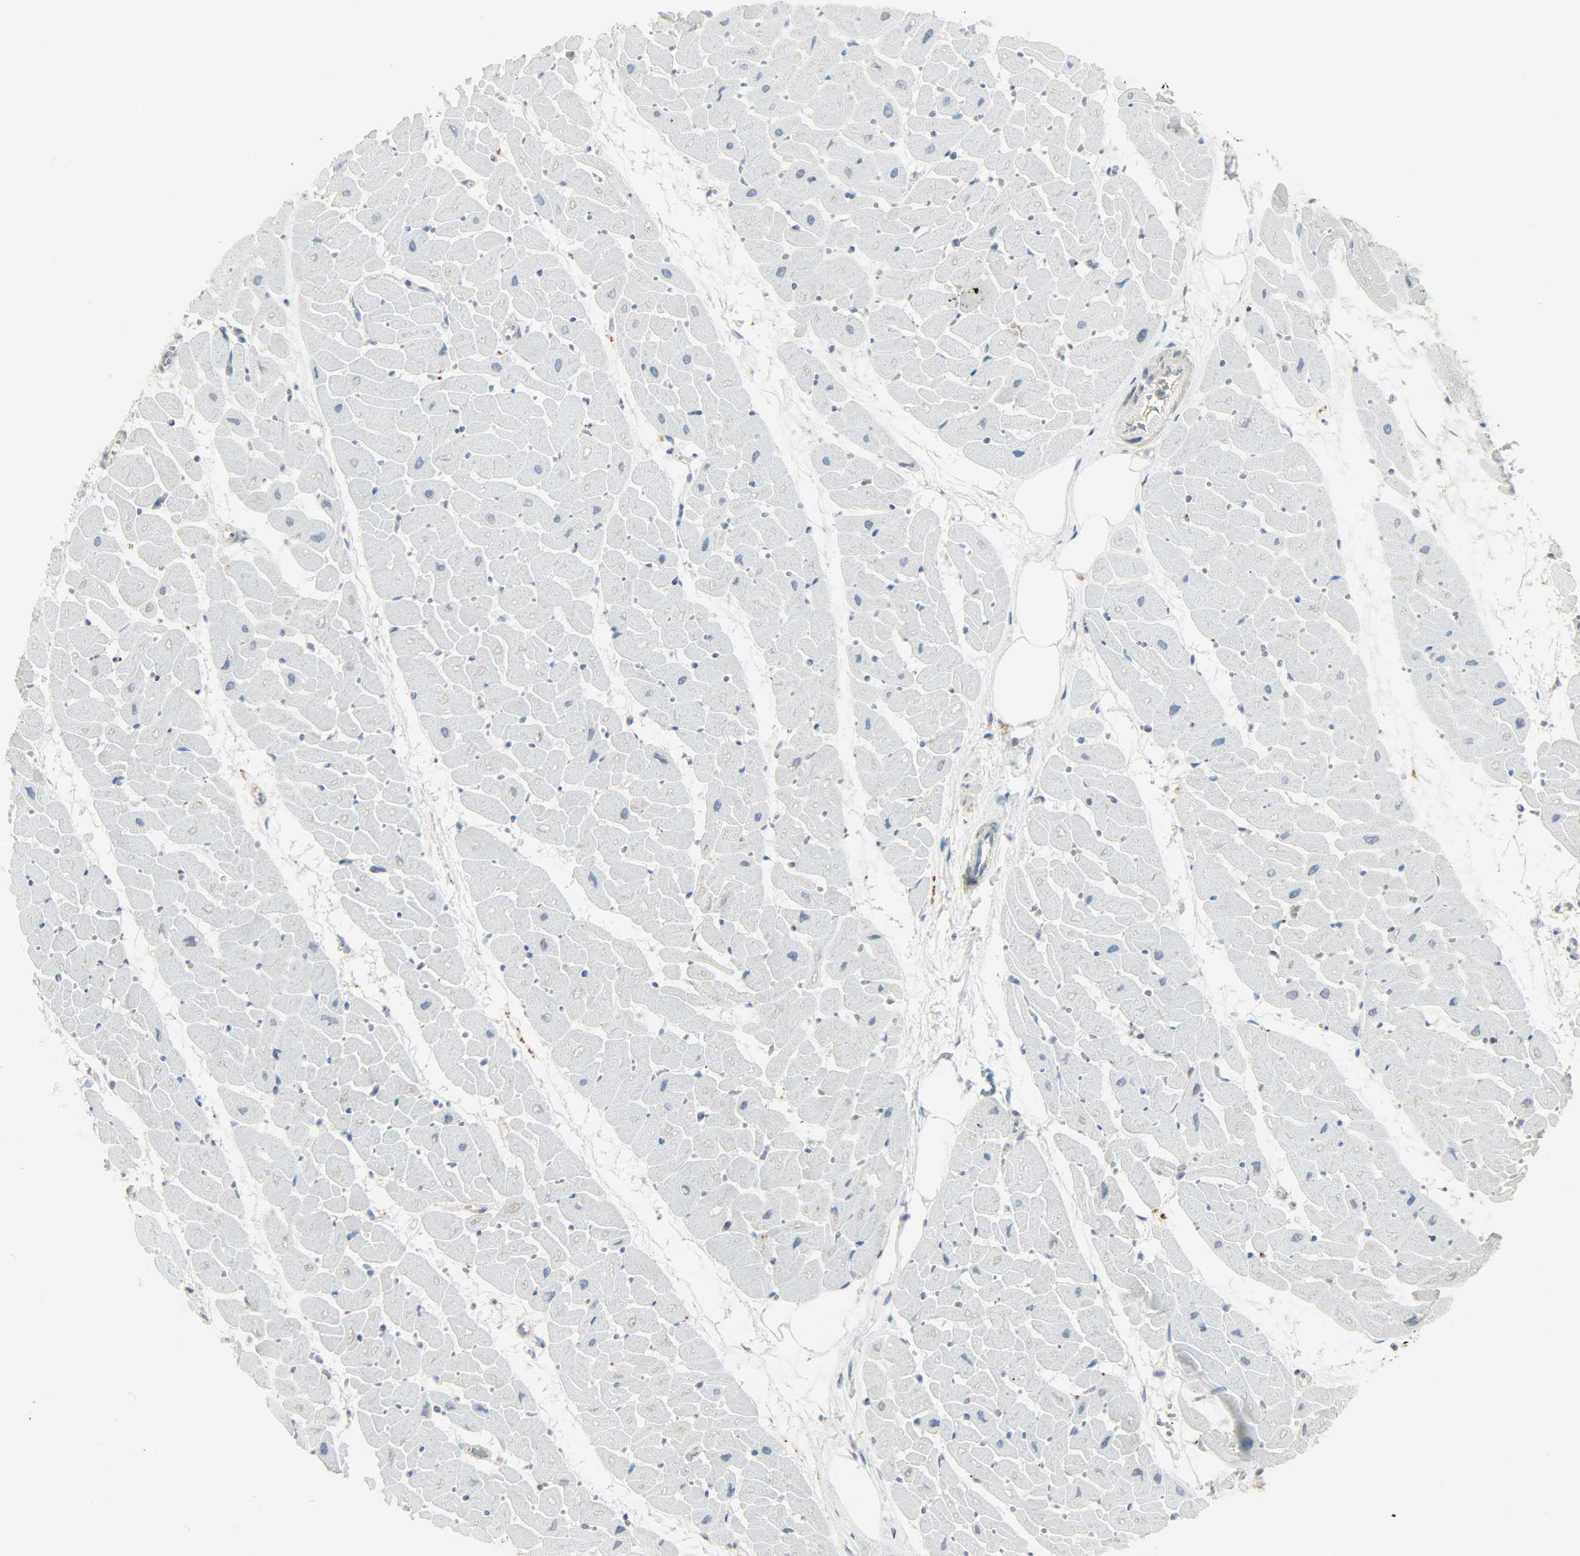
{"staining": {"intensity": "negative", "quantity": "none", "location": "none"}, "tissue": "heart muscle", "cell_type": "Cardiomyocytes", "image_type": "normal", "snomed": [{"axis": "morphology", "description": "Normal tissue, NOS"}, {"axis": "topography", "description": "Heart"}], "caption": "Cardiomyocytes are negative for brown protein staining in unremarkable heart muscle. (Stains: DAB (3,3'-diaminobenzidine) immunohistochemistry with hematoxylin counter stain, Microscopy: brightfield microscopy at high magnification).", "gene": "CD4", "patient": {"sex": "female", "age": 19}}